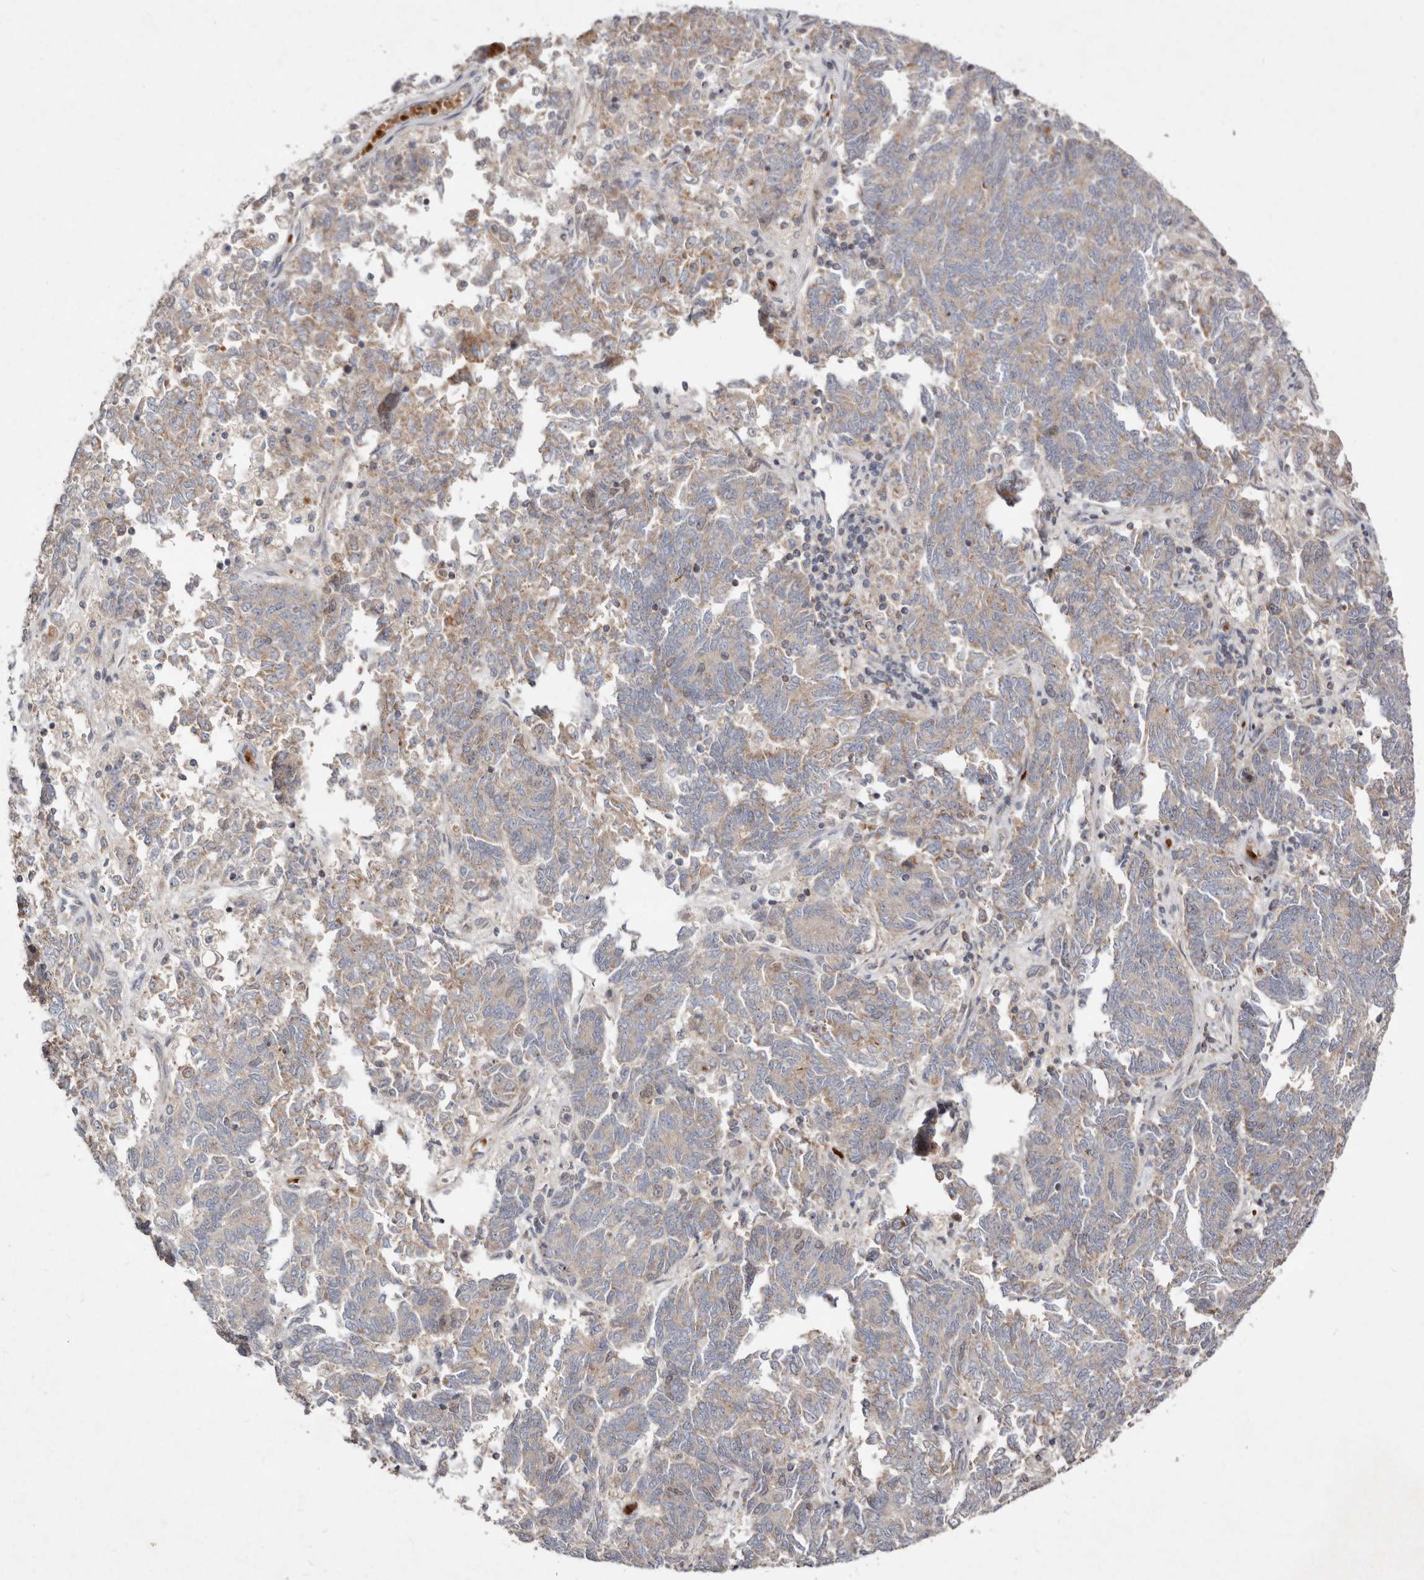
{"staining": {"intensity": "weak", "quantity": "25%-75%", "location": "cytoplasmic/membranous"}, "tissue": "endometrial cancer", "cell_type": "Tumor cells", "image_type": "cancer", "snomed": [{"axis": "morphology", "description": "Adenocarcinoma, NOS"}, {"axis": "topography", "description": "Endometrium"}], "caption": "Protein staining of endometrial adenocarcinoma tissue shows weak cytoplasmic/membranous positivity in about 25%-75% of tumor cells. (brown staining indicates protein expression, while blue staining denotes nuclei).", "gene": "SLC25A20", "patient": {"sex": "female", "age": 80}}